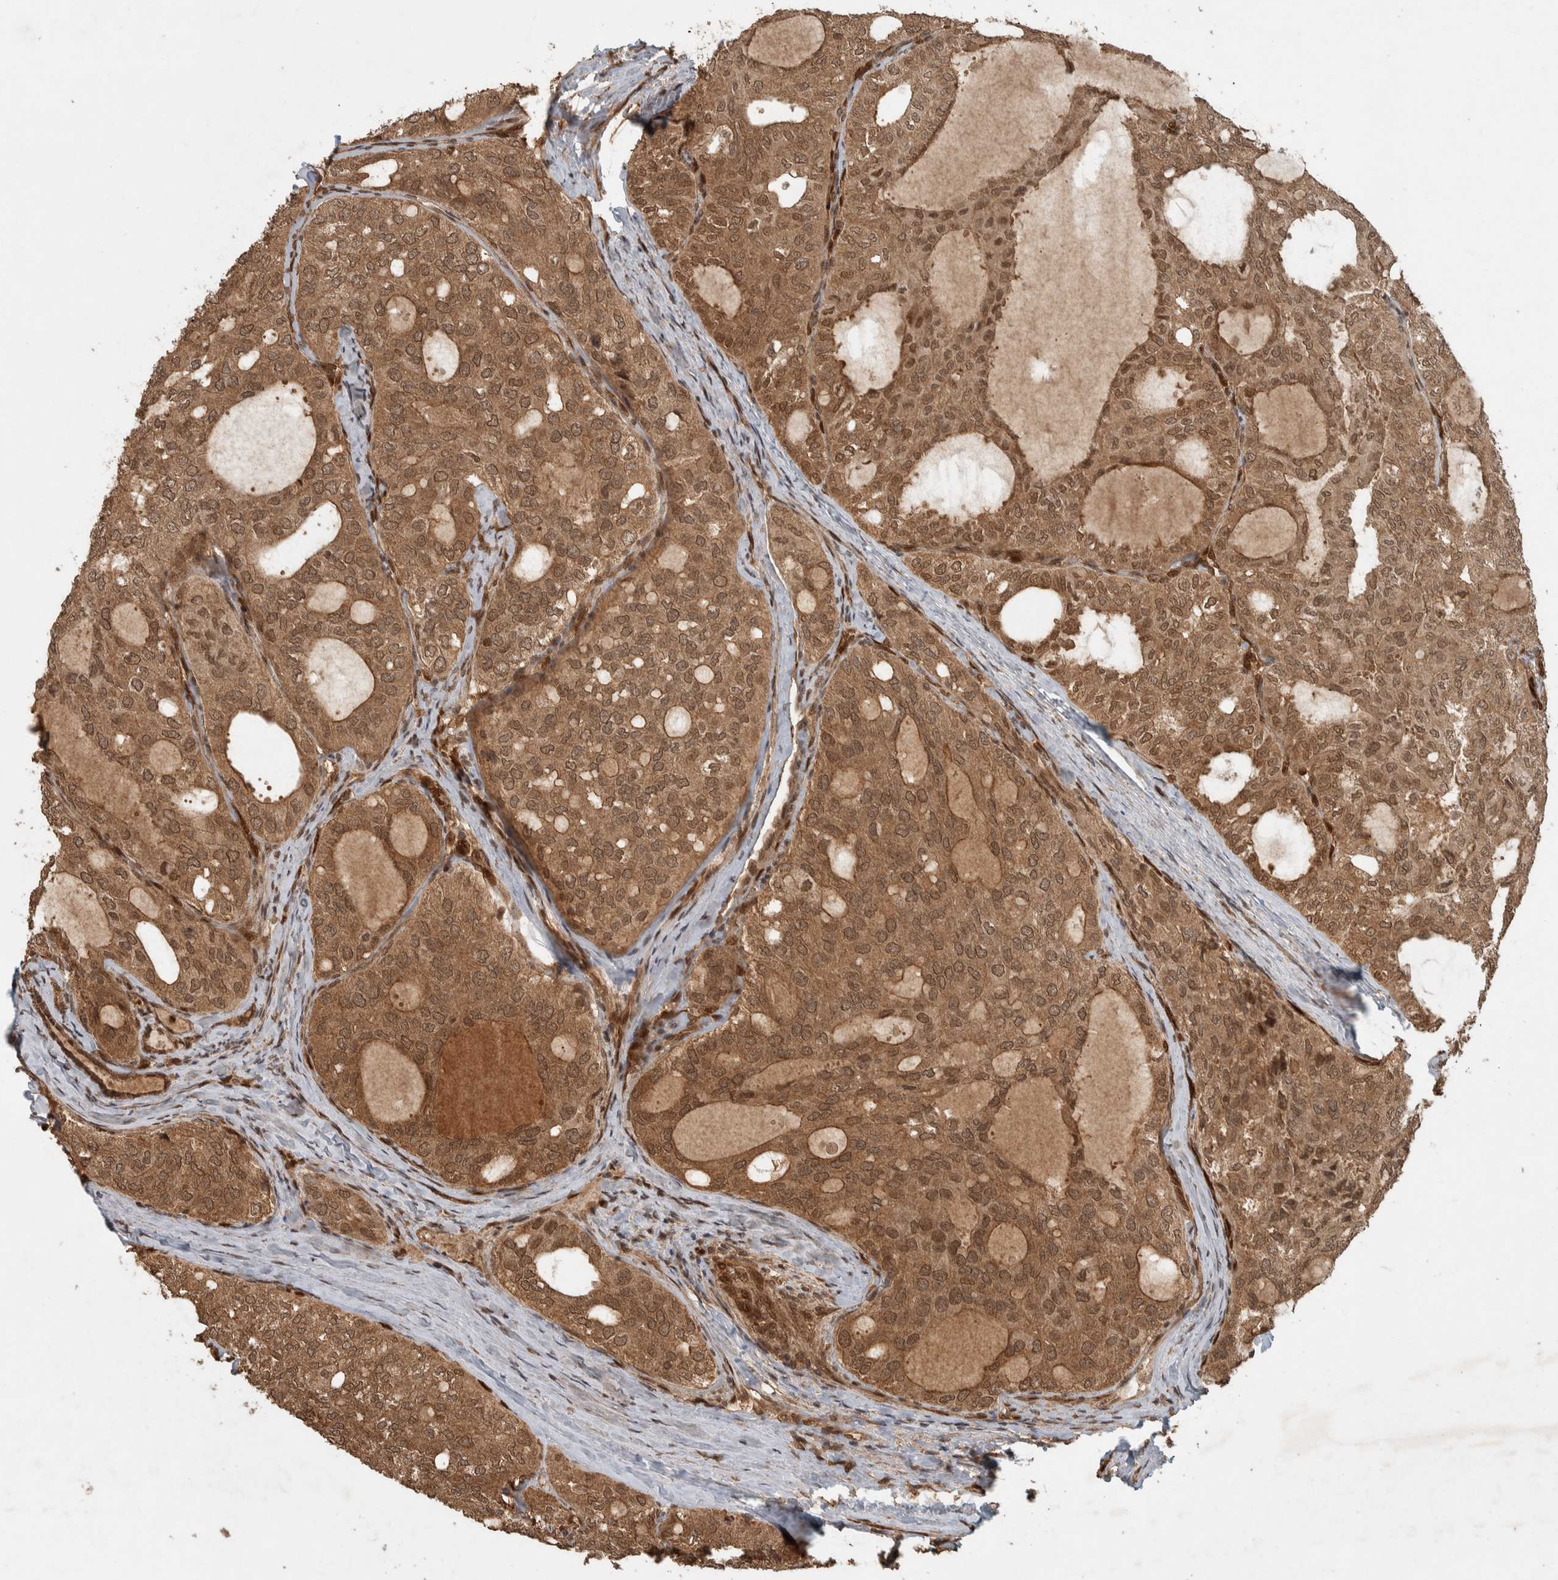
{"staining": {"intensity": "moderate", "quantity": ">75%", "location": "cytoplasmic/membranous,nuclear"}, "tissue": "thyroid cancer", "cell_type": "Tumor cells", "image_type": "cancer", "snomed": [{"axis": "morphology", "description": "Follicular adenoma carcinoma, NOS"}, {"axis": "topography", "description": "Thyroid gland"}], "caption": "A brown stain shows moderate cytoplasmic/membranous and nuclear positivity of a protein in follicular adenoma carcinoma (thyroid) tumor cells.", "gene": "CNTROB", "patient": {"sex": "male", "age": 75}}